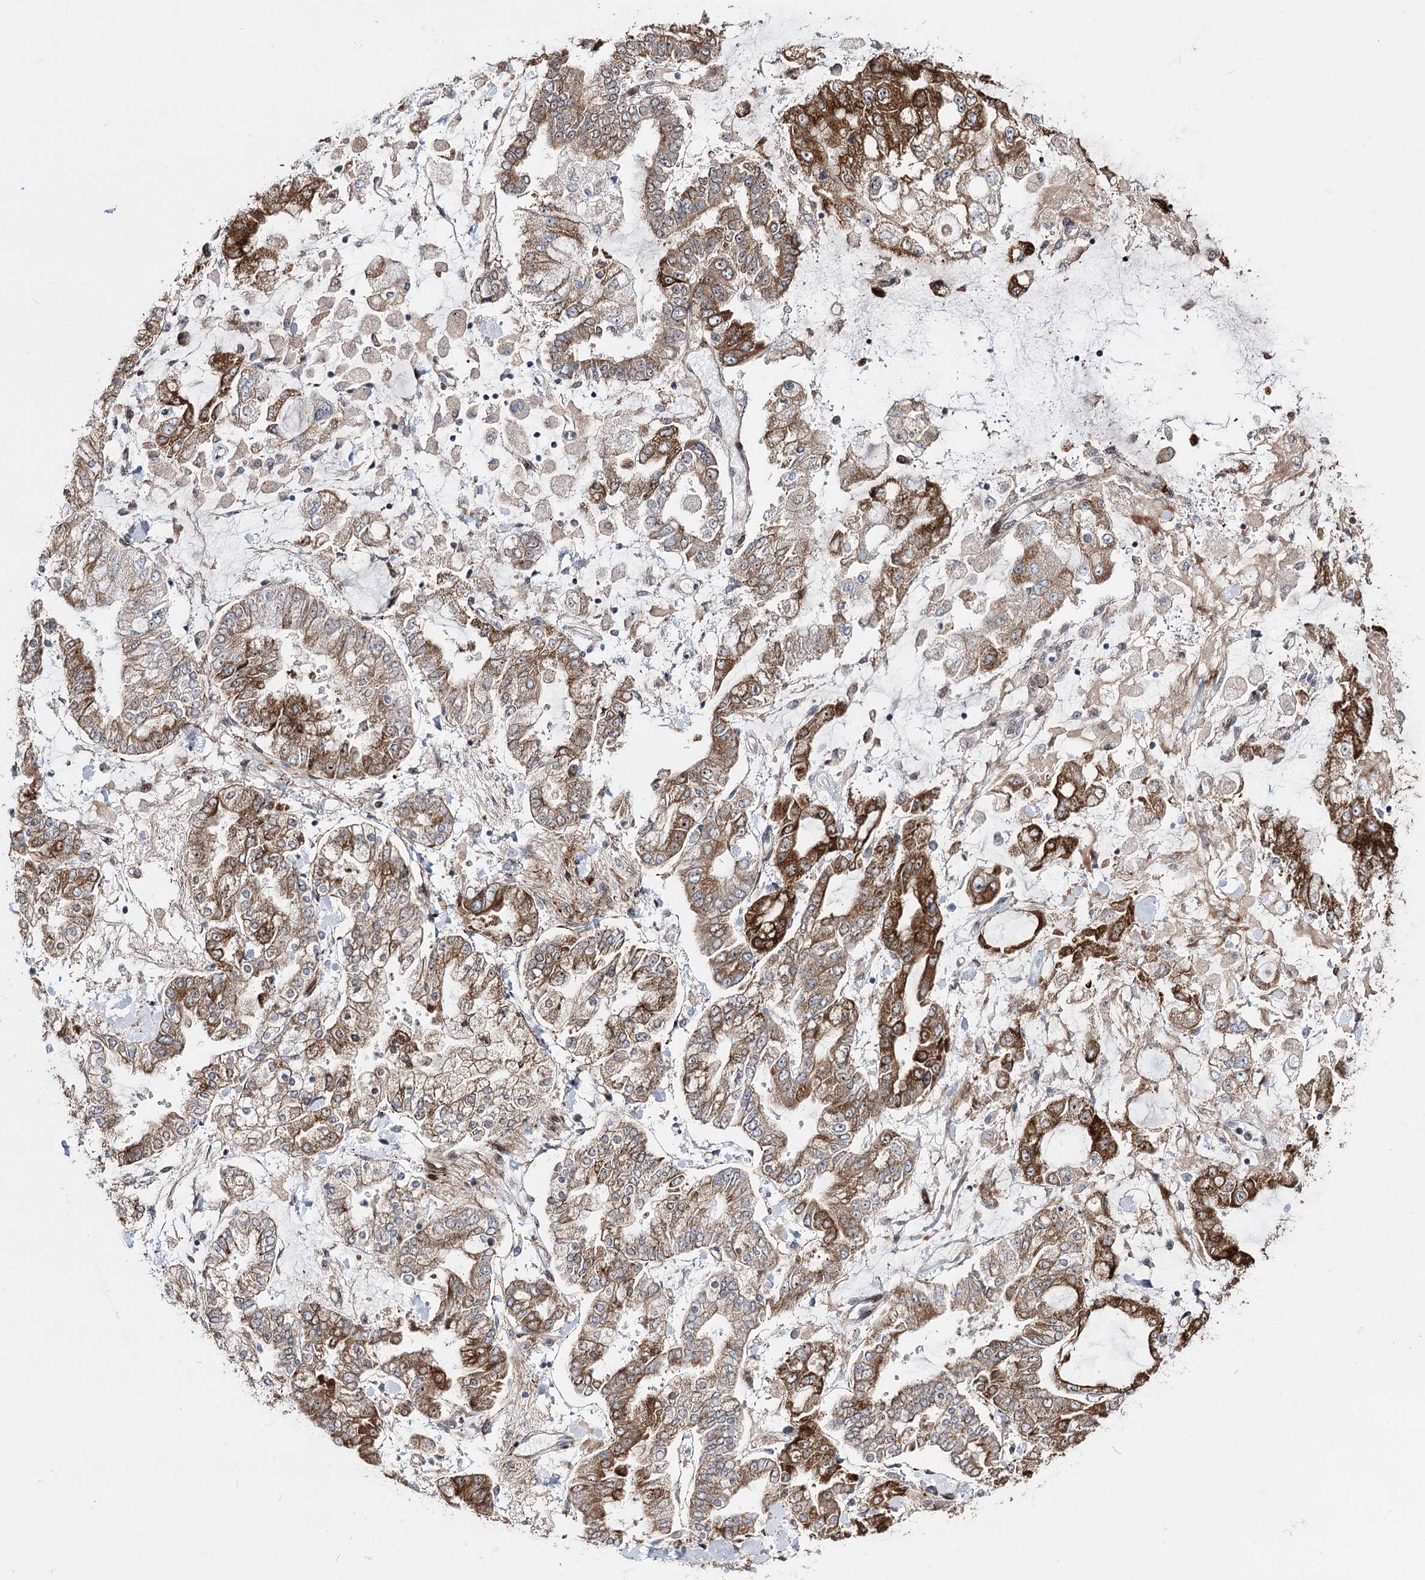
{"staining": {"intensity": "strong", "quantity": ">75%", "location": "cytoplasmic/membranous,nuclear"}, "tissue": "stomach cancer", "cell_type": "Tumor cells", "image_type": "cancer", "snomed": [{"axis": "morphology", "description": "Normal tissue, NOS"}, {"axis": "morphology", "description": "Adenocarcinoma, NOS"}, {"axis": "topography", "description": "Stomach, upper"}, {"axis": "topography", "description": "Stomach"}], "caption": "Human stomach cancer stained for a protein (brown) reveals strong cytoplasmic/membranous and nuclear positive expression in approximately >75% of tumor cells.", "gene": "STOX1", "patient": {"sex": "male", "age": 76}}